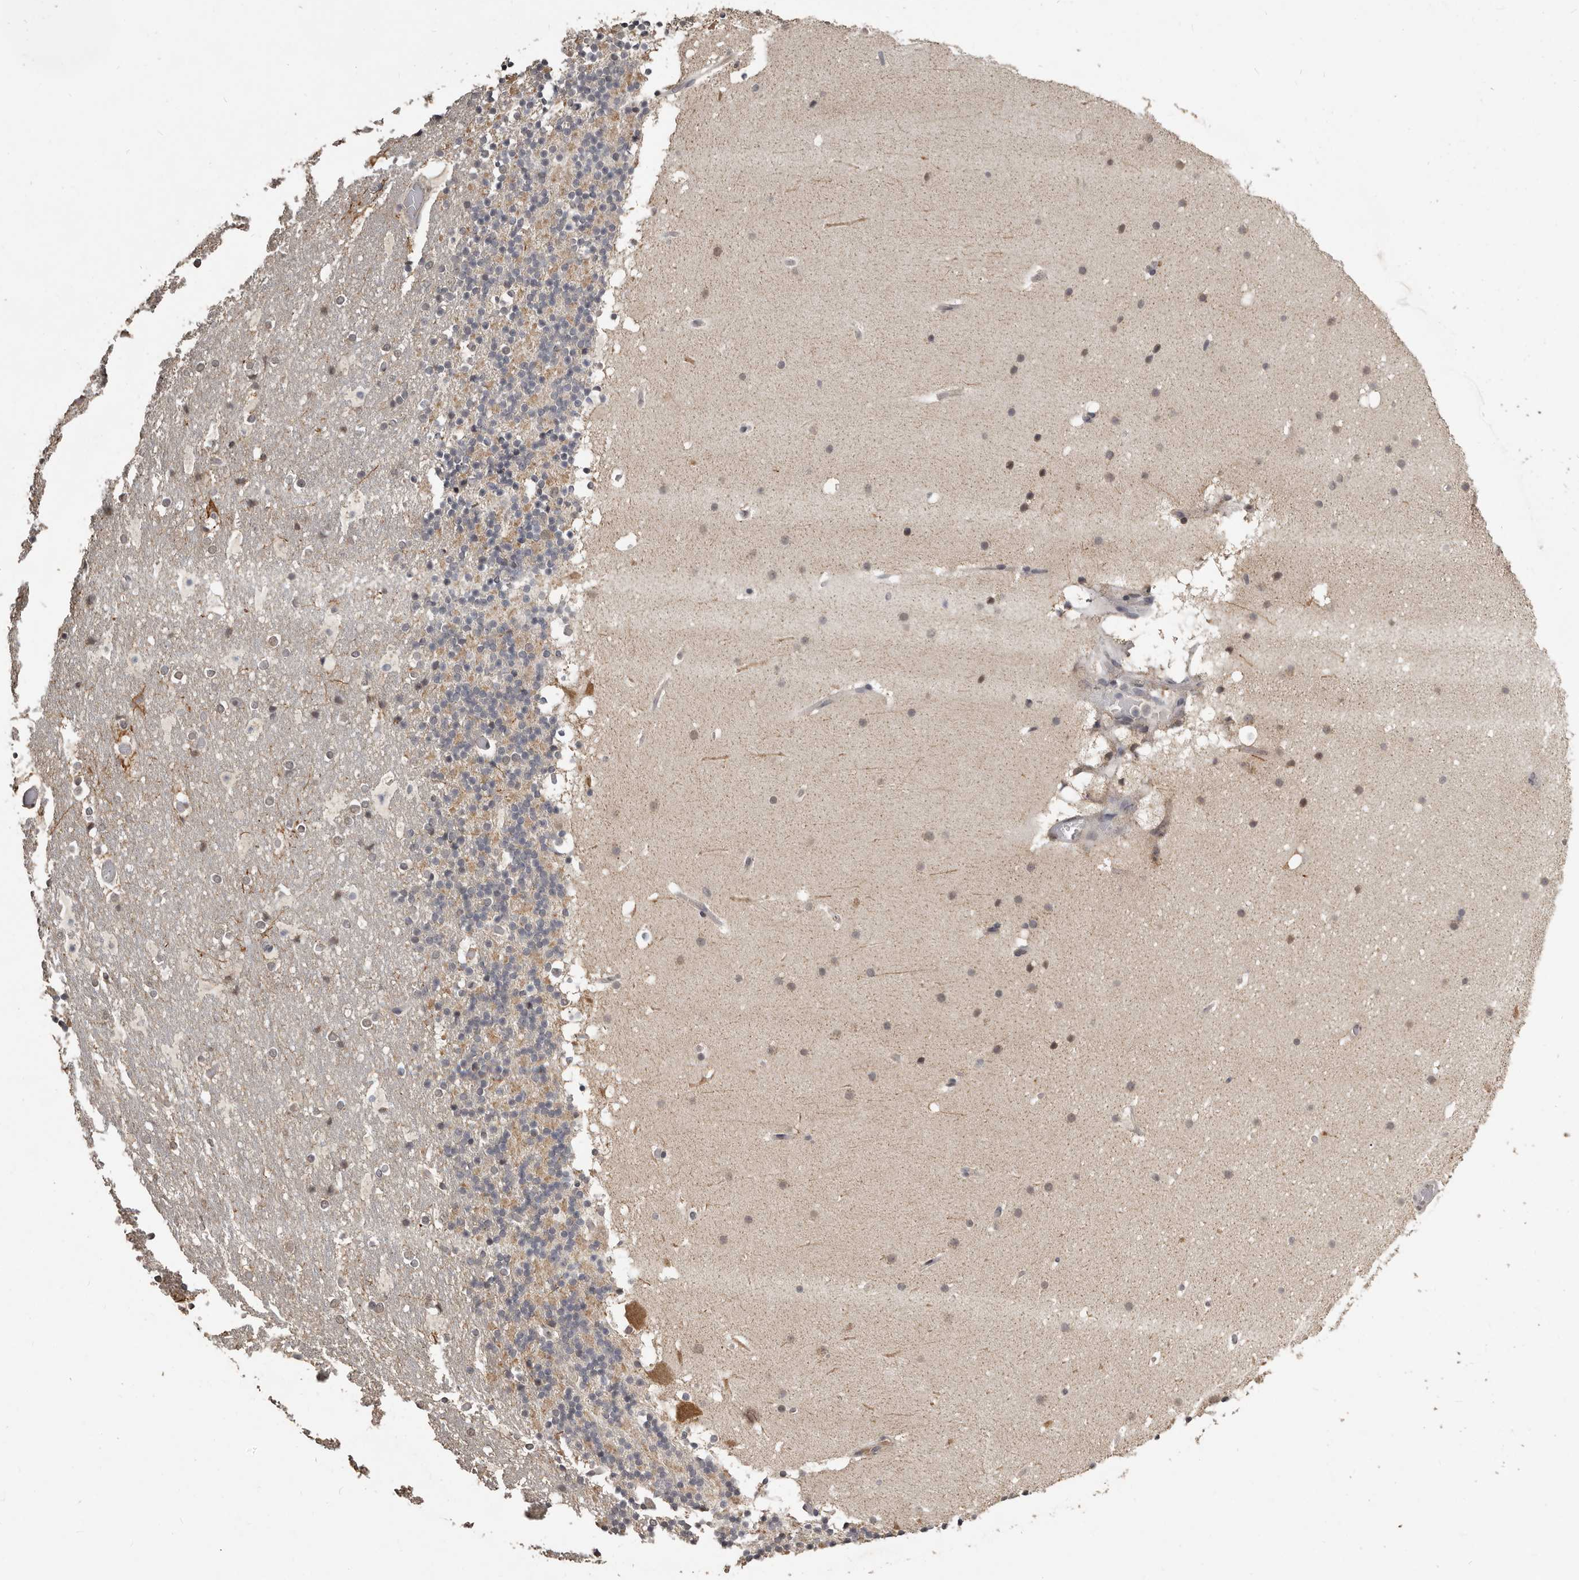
{"staining": {"intensity": "moderate", "quantity": ">75%", "location": "cytoplasmic/membranous"}, "tissue": "cerebellum", "cell_type": "Cells in granular layer", "image_type": "normal", "snomed": [{"axis": "morphology", "description": "Normal tissue, NOS"}, {"axis": "topography", "description": "Cerebellum"}], "caption": "This histopathology image displays normal cerebellum stained with immunohistochemistry (IHC) to label a protein in brown. The cytoplasmic/membranous of cells in granular layer show moderate positivity for the protein. Nuclei are counter-stained blue.", "gene": "ZFP14", "patient": {"sex": "male", "age": 57}}